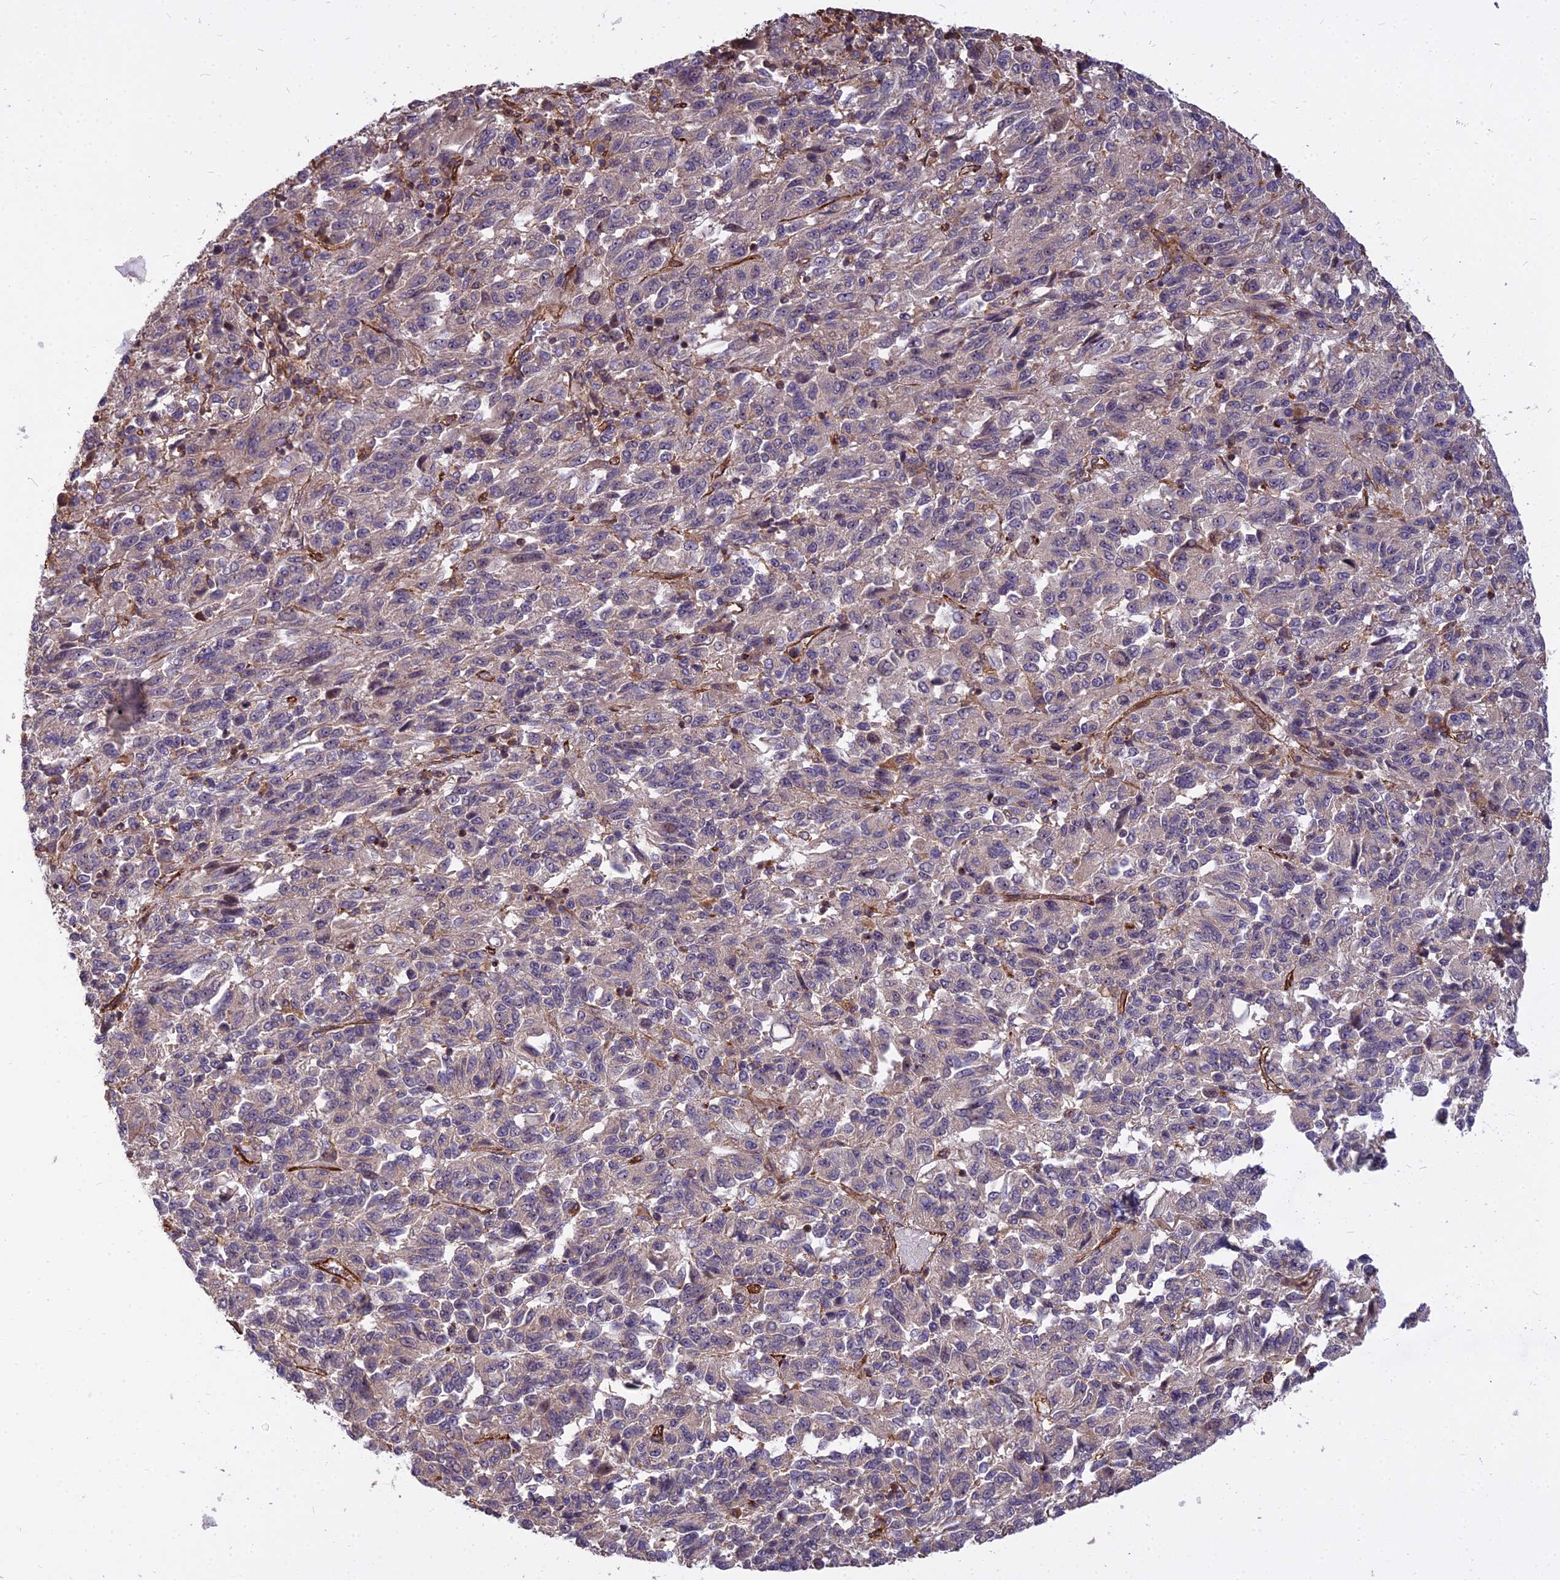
{"staining": {"intensity": "weak", "quantity": "25%-75%", "location": "cytoplasmic/membranous"}, "tissue": "melanoma", "cell_type": "Tumor cells", "image_type": "cancer", "snomed": [{"axis": "morphology", "description": "Malignant melanoma, Metastatic site"}, {"axis": "topography", "description": "Lung"}], "caption": "A photomicrograph of malignant melanoma (metastatic site) stained for a protein shows weak cytoplasmic/membranous brown staining in tumor cells.", "gene": "TCEA3", "patient": {"sex": "male", "age": 64}}